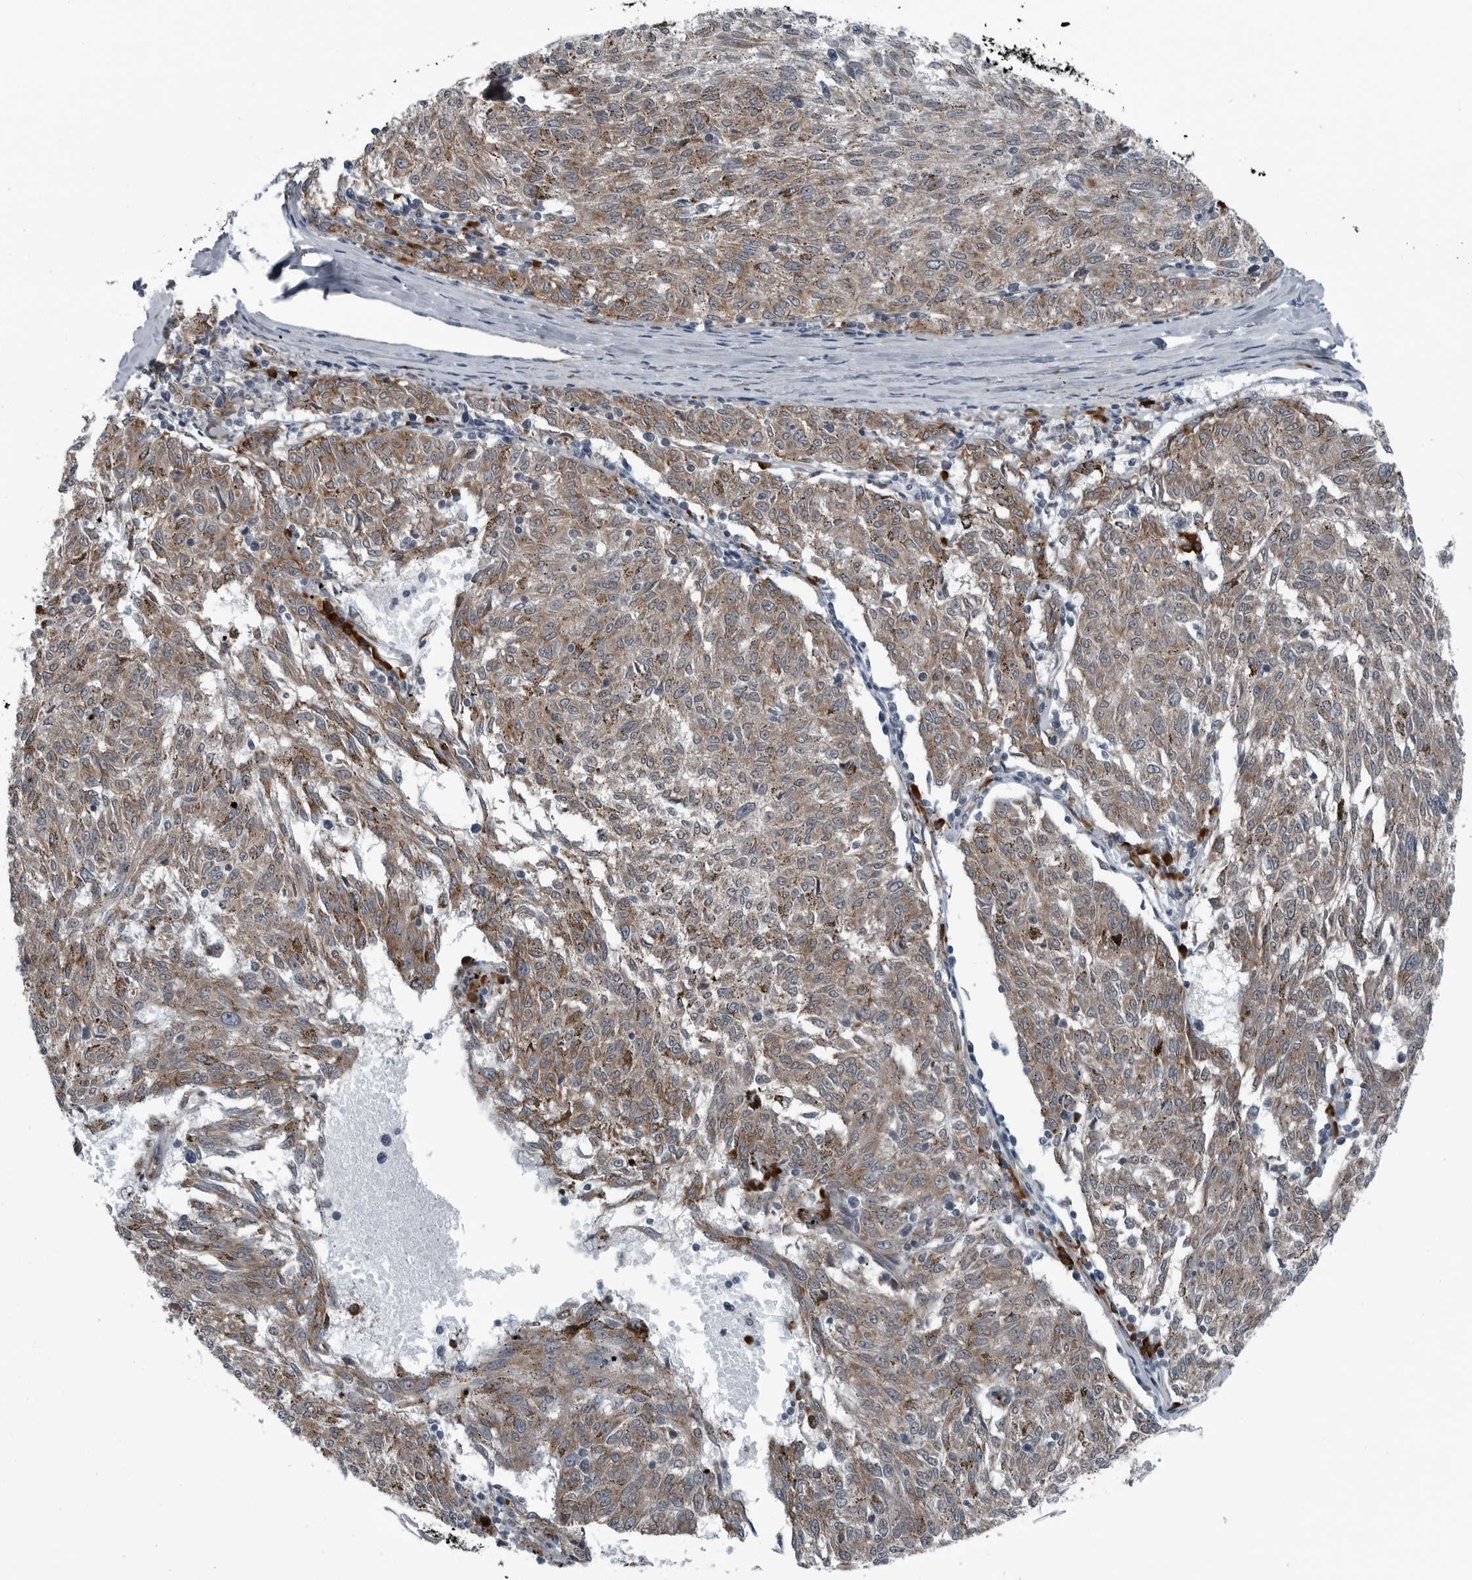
{"staining": {"intensity": "weak", "quantity": ">75%", "location": "cytoplasmic/membranous"}, "tissue": "melanoma", "cell_type": "Tumor cells", "image_type": "cancer", "snomed": [{"axis": "morphology", "description": "Malignant melanoma, NOS"}, {"axis": "topography", "description": "Skin"}], "caption": "This is a histology image of immunohistochemistry staining of malignant melanoma, which shows weak staining in the cytoplasmic/membranous of tumor cells.", "gene": "CEP85", "patient": {"sex": "female", "age": 72}}